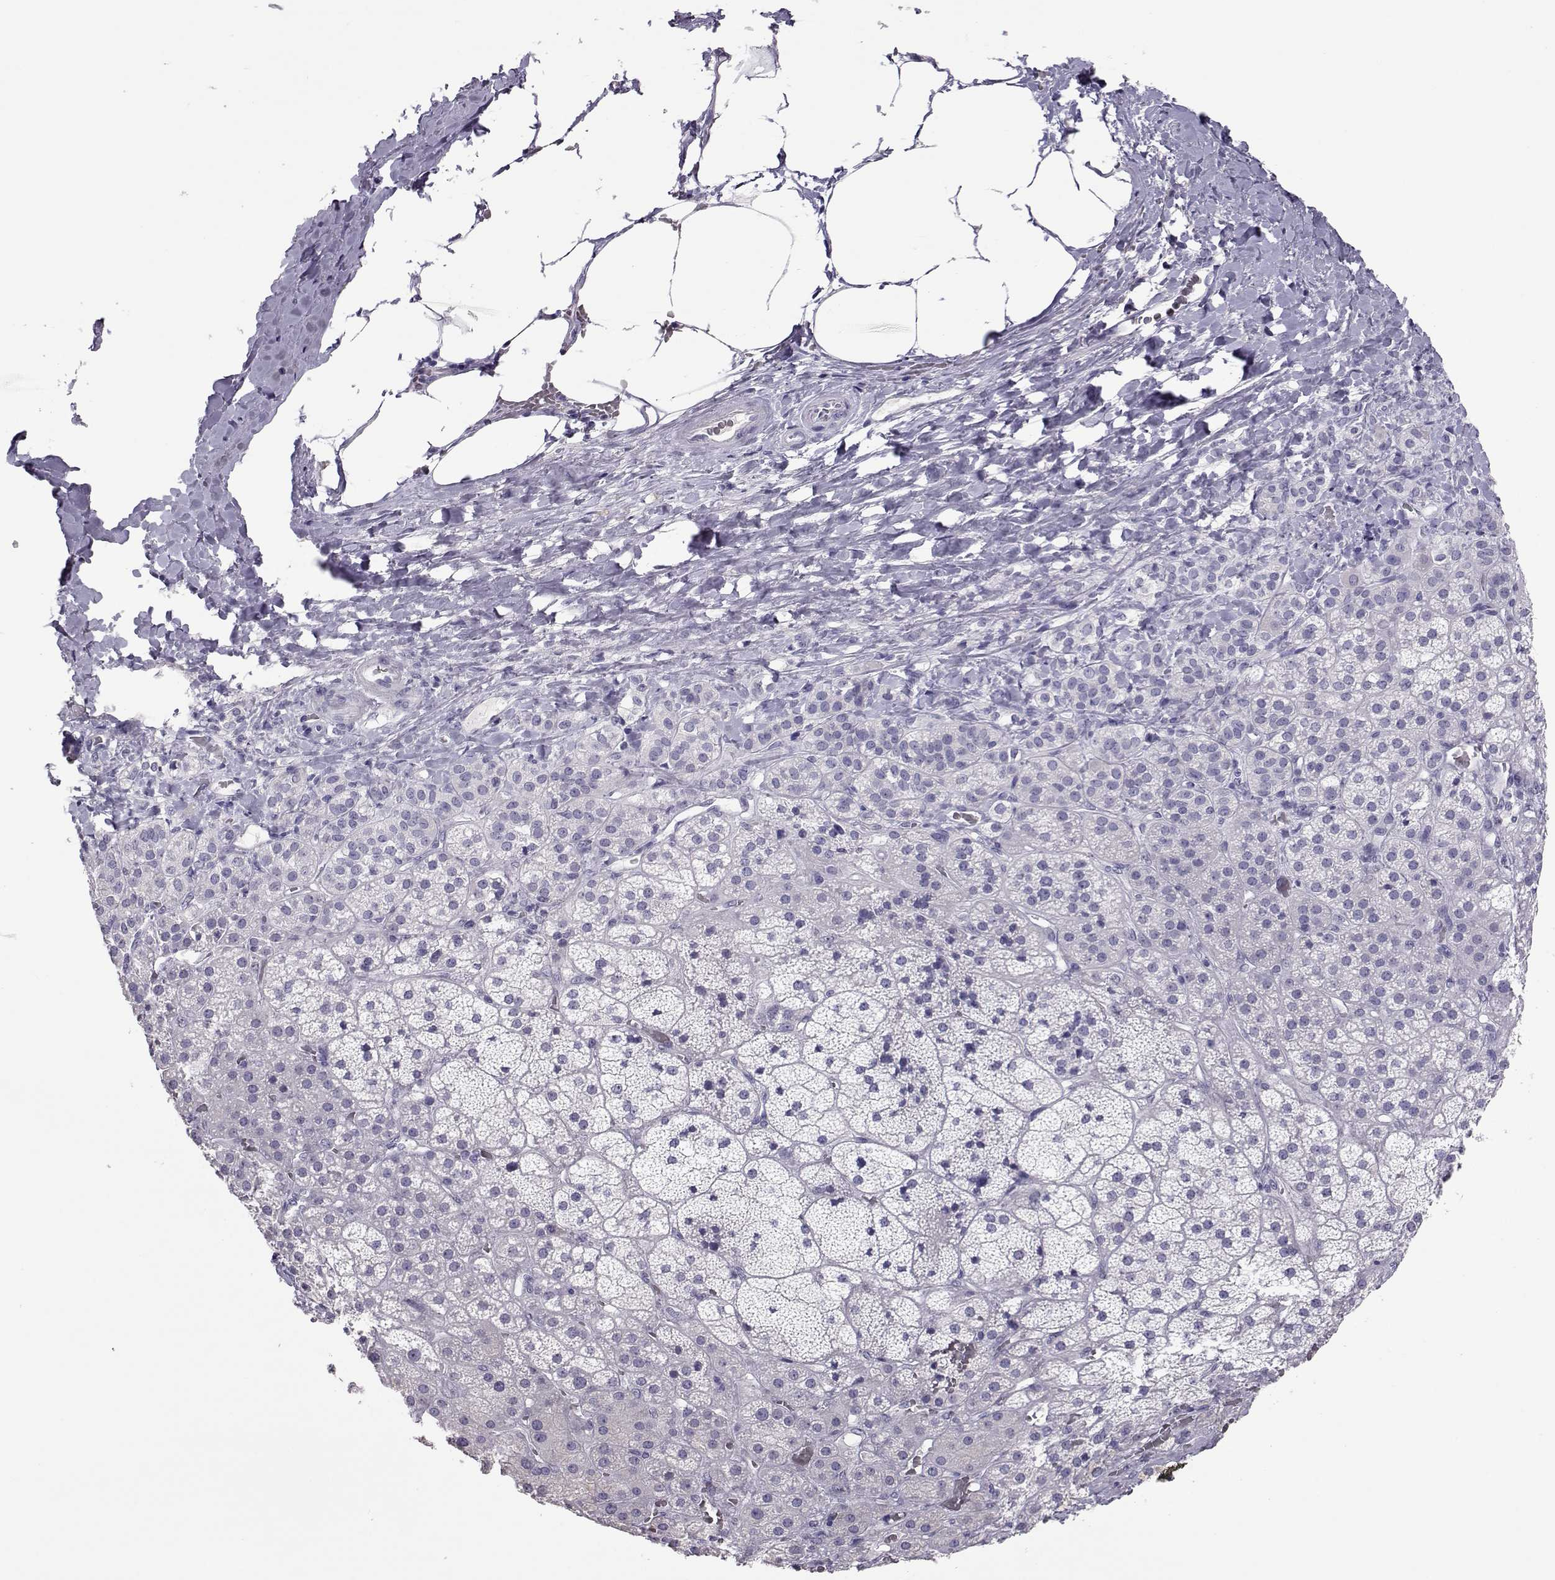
{"staining": {"intensity": "negative", "quantity": "none", "location": "none"}, "tissue": "adrenal gland", "cell_type": "Glandular cells", "image_type": "normal", "snomed": [{"axis": "morphology", "description": "Normal tissue, NOS"}, {"axis": "topography", "description": "Adrenal gland"}], "caption": "A photomicrograph of adrenal gland stained for a protein displays no brown staining in glandular cells. (DAB (3,3'-diaminobenzidine) immunohistochemistry (IHC), high magnification).", "gene": "PMCH", "patient": {"sex": "male", "age": 57}}